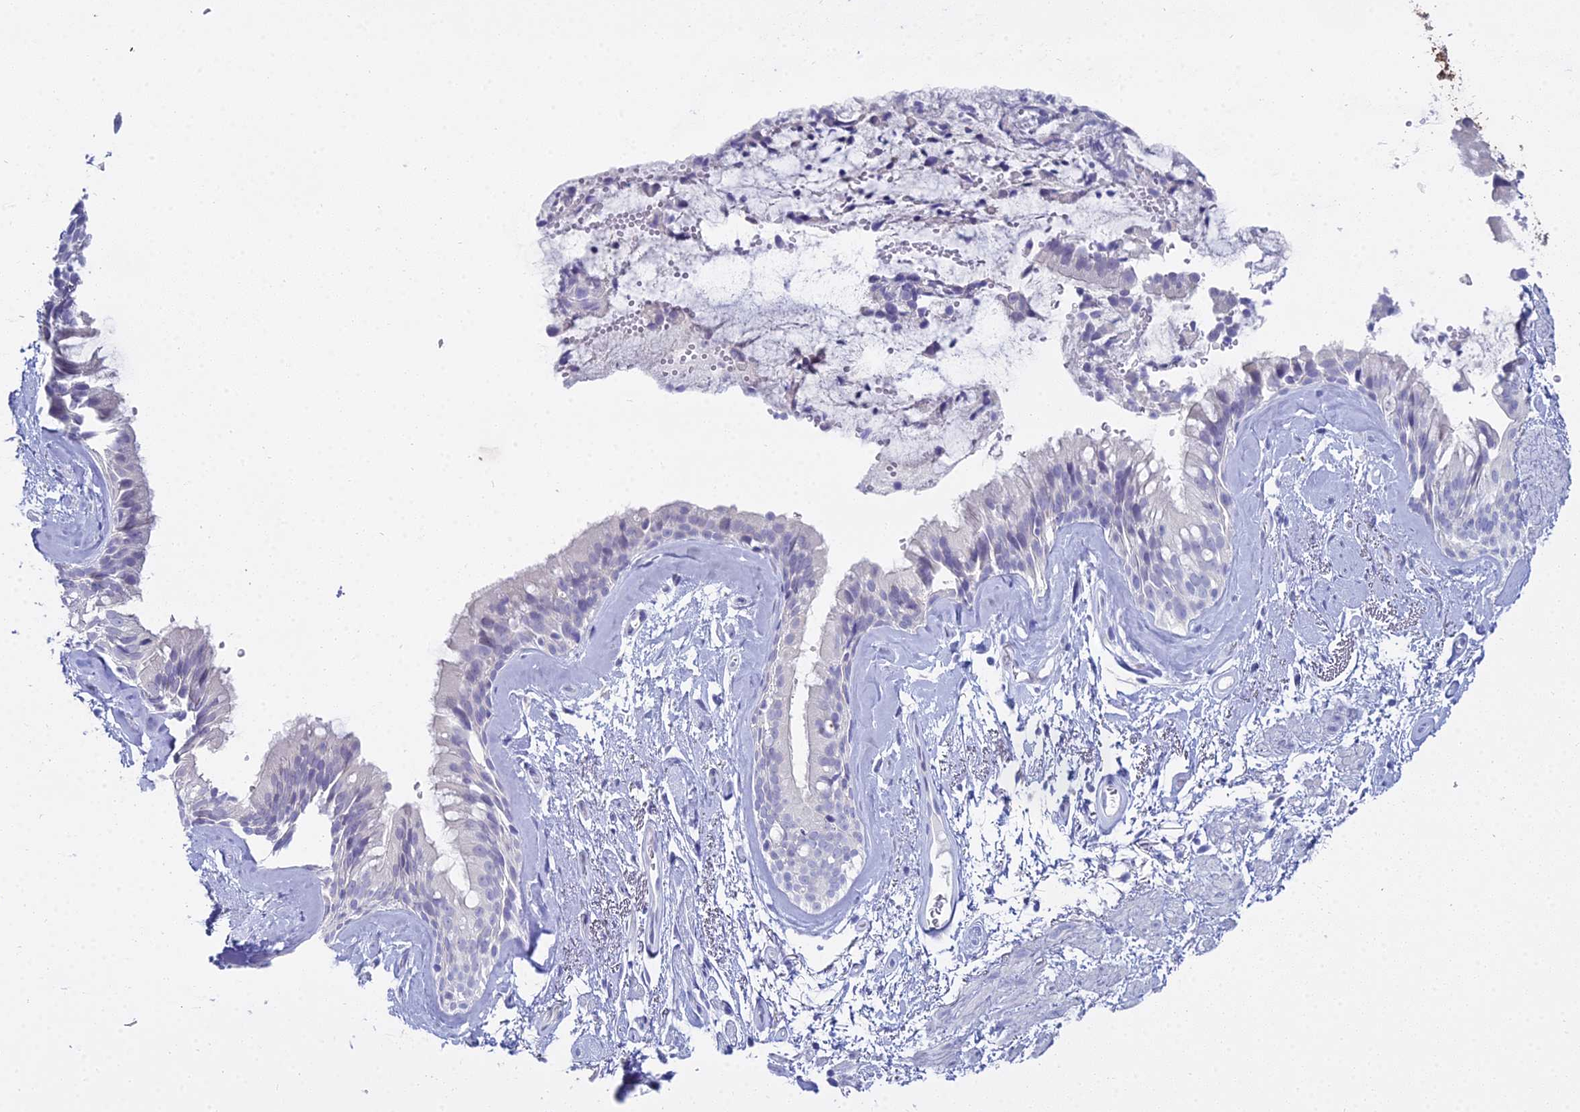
{"staining": {"intensity": "negative", "quantity": "none", "location": "none"}, "tissue": "bronchus", "cell_type": "Respiratory epithelial cells", "image_type": "normal", "snomed": [{"axis": "morphology", "description": "Normal tissue, NOS"}, {"axis": "topography", "description": "Cartilage tissue"}, {"axis": "topography", "description": "Bronchus"}], "caption": "IHC image of normal bronchus stained for a protein (brown), which exhibits no expression in respiratory epithelial cells.", "gene": "S100A7", "patient": {"sex": "female", "age": 66}}